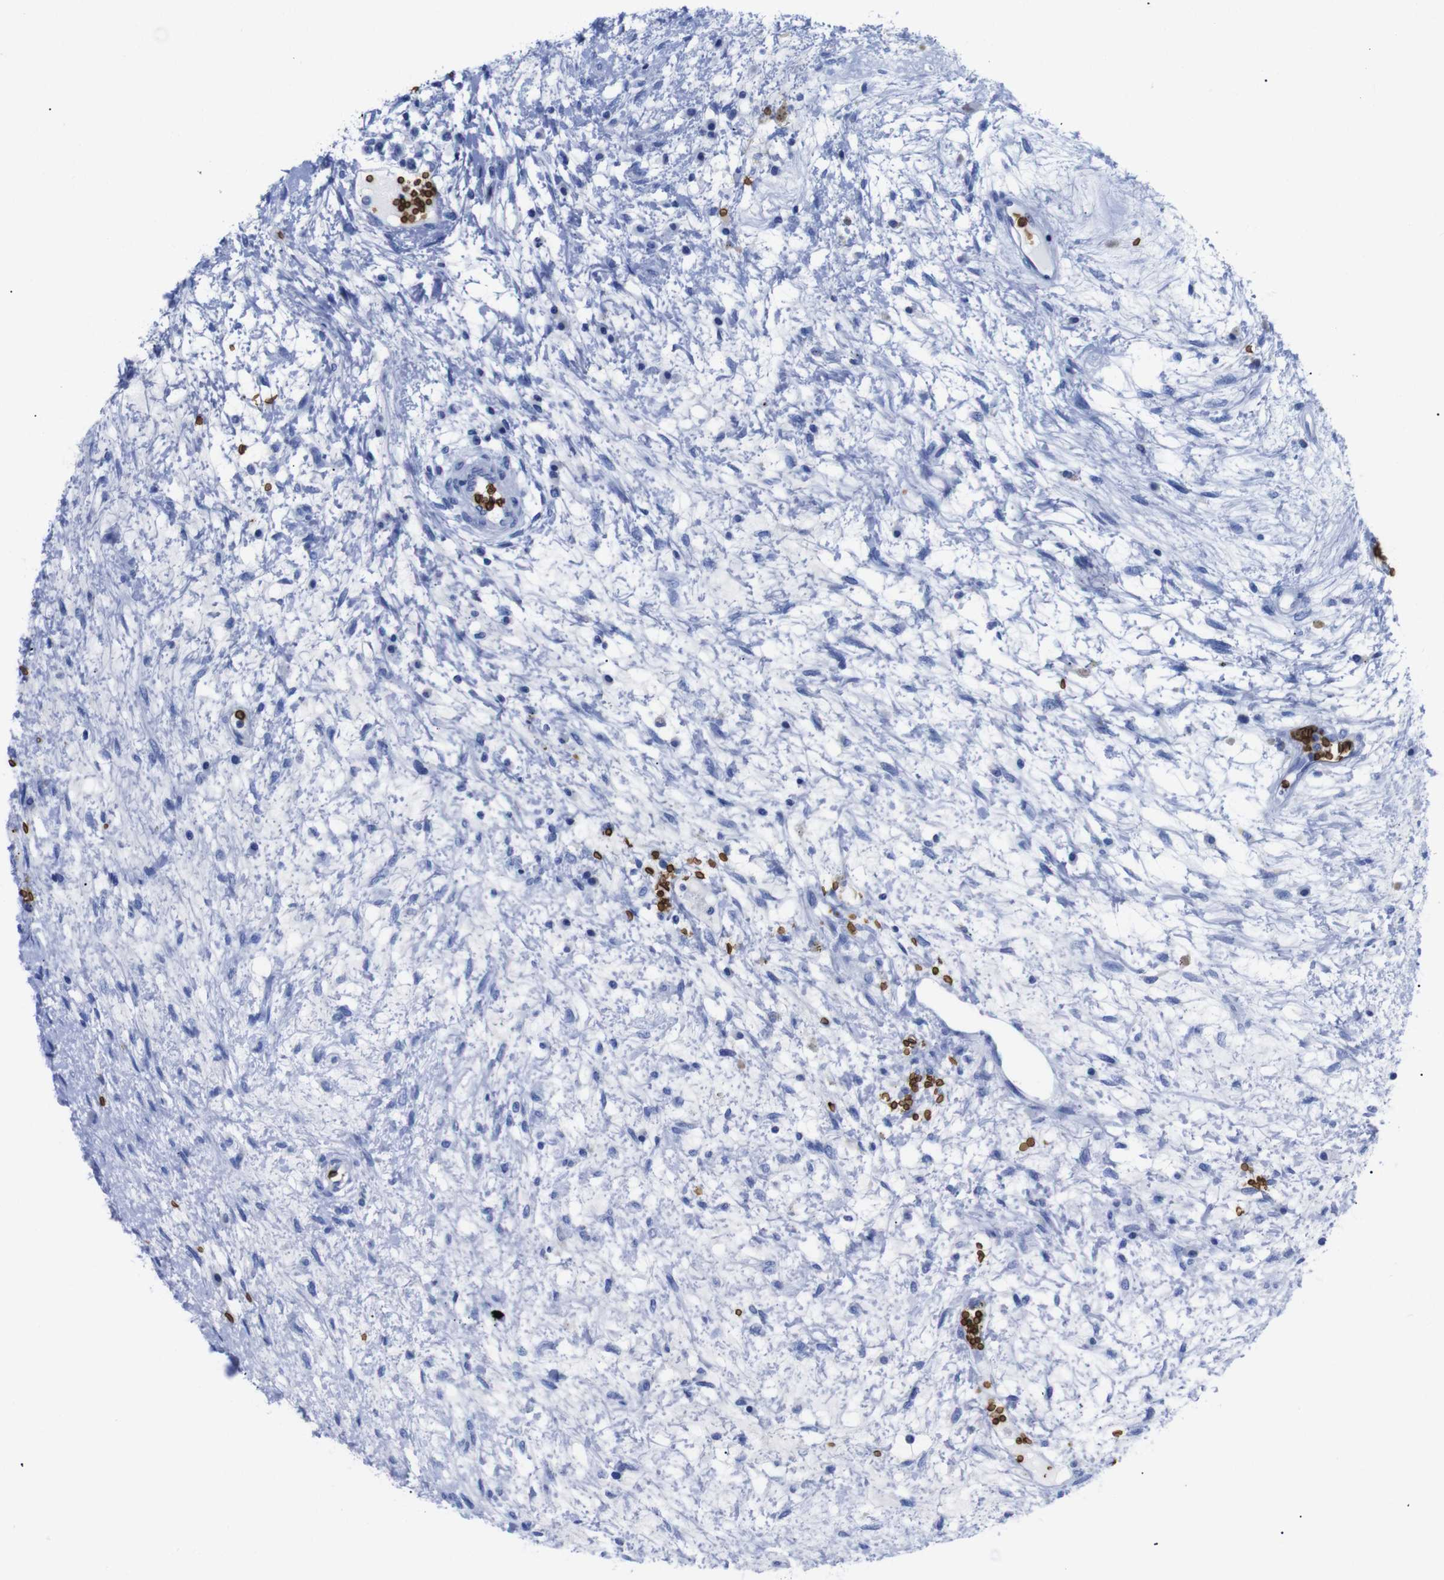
{"staining": {"intensity": "negative", "quantity": "none", "location": "none"}, "tissue": "testis cancer", "cell_type": "Tumor cells", "image_type": "cancer", "snomed": [{"axis": "morphology", "description": "Carcinoma, Embryonal, NOS"}, {"axis": "topography", "description": "Testis"}], "caption": "Immunohistochemical staining of human testis cancer (embryonal carcinoma) reveals no significant positivity in tumor cells.", "gene": "S1PR2", "patient": {"sex": "male", "age": 26}}